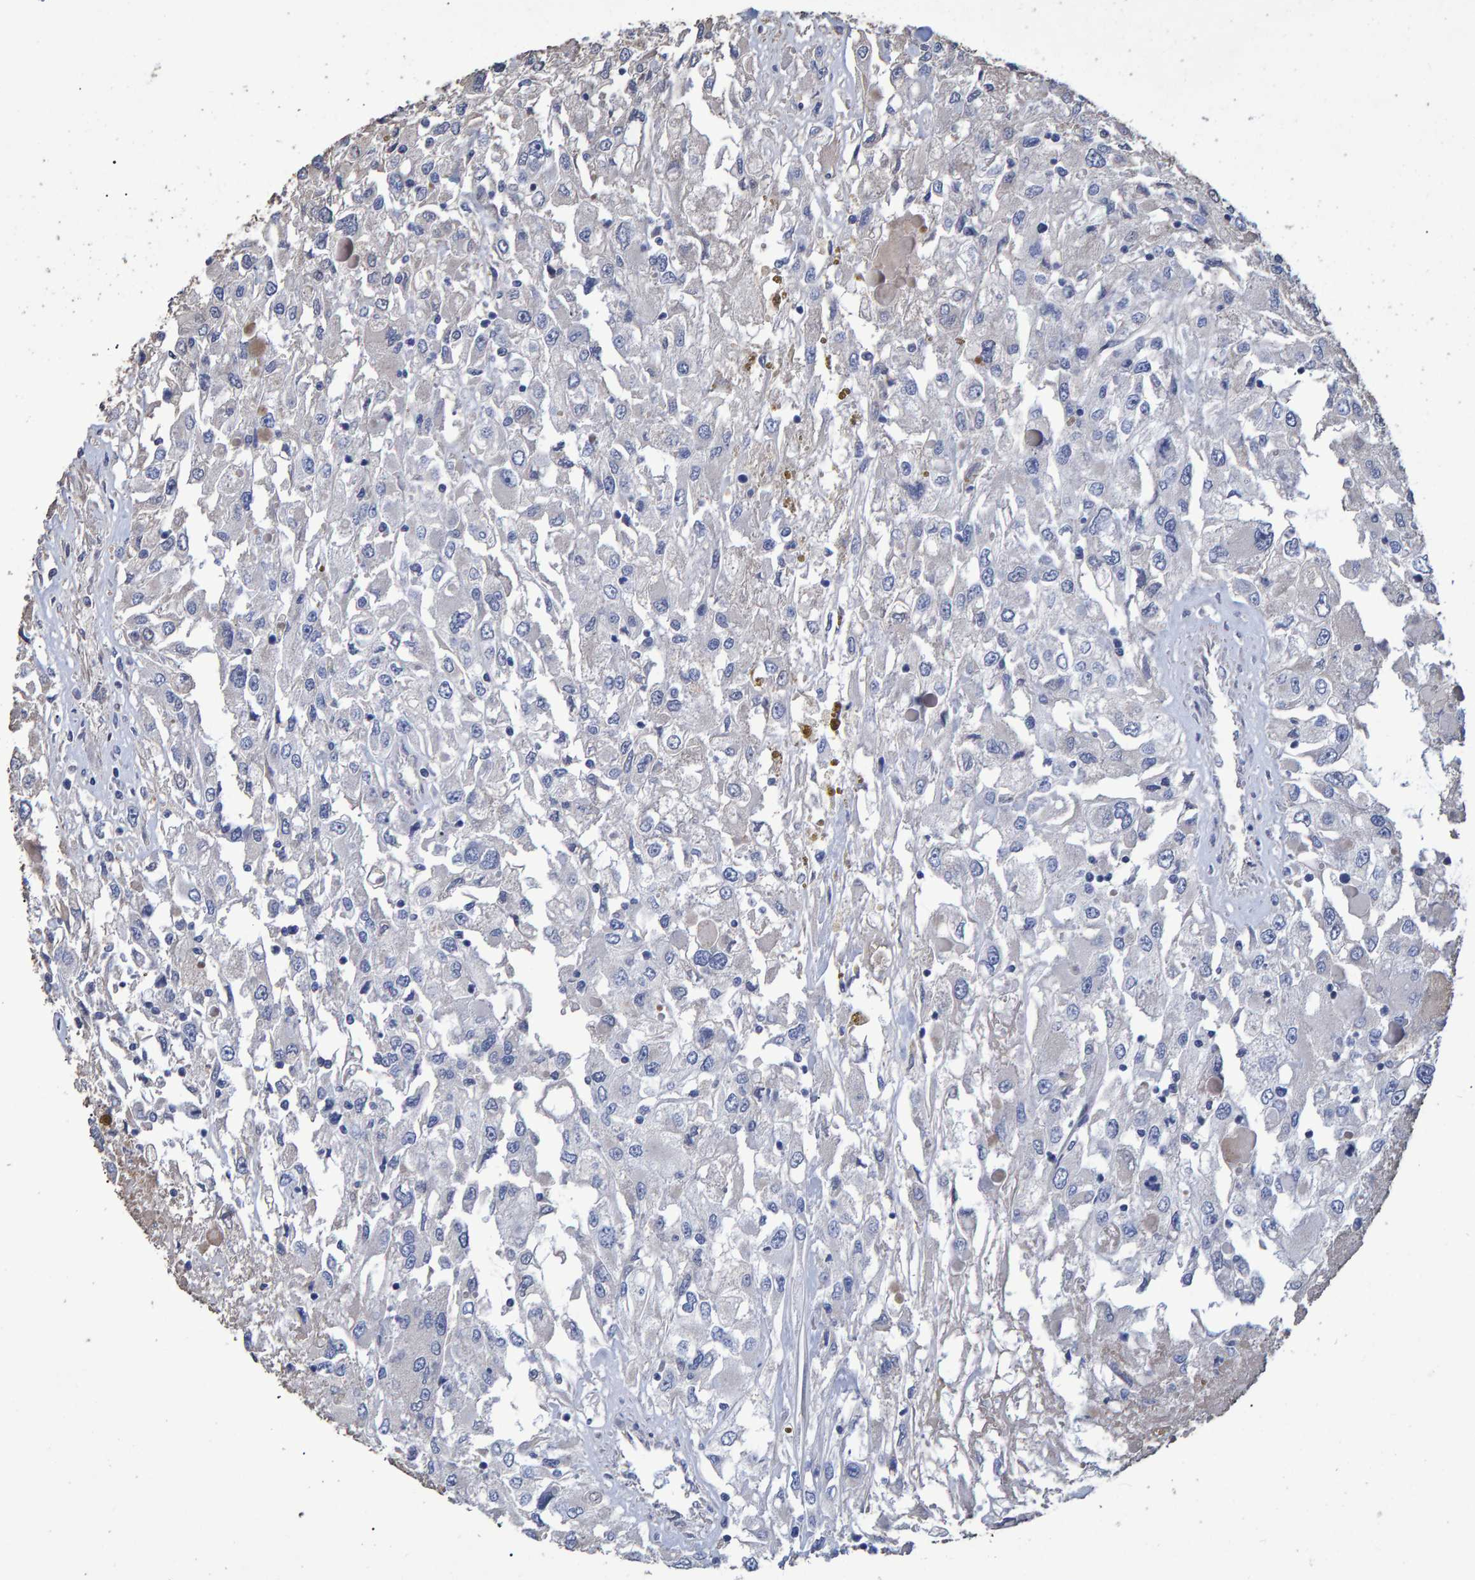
{"staining": {"intensity": "negative", "quantity": "none", "location": "none"}, "tissue": "renal cancer", "cell_type": "Tumor cells", "image_type": "cancer", "snomed": [{"axis": "morphology", "description": "Adenocarcinoma, NOS"}, {"axis": "topography", "description": "Kidney"}], "caption": "This photomicrograph is of adenocarcinoma (renal) stained with immunohistochemistry to label a protein in brown with the nuclei are counter-stained blue. There is no positivity in tumor cells.", "gene": "HEMGN", "patient": {"sex": "female", "age": 52}}